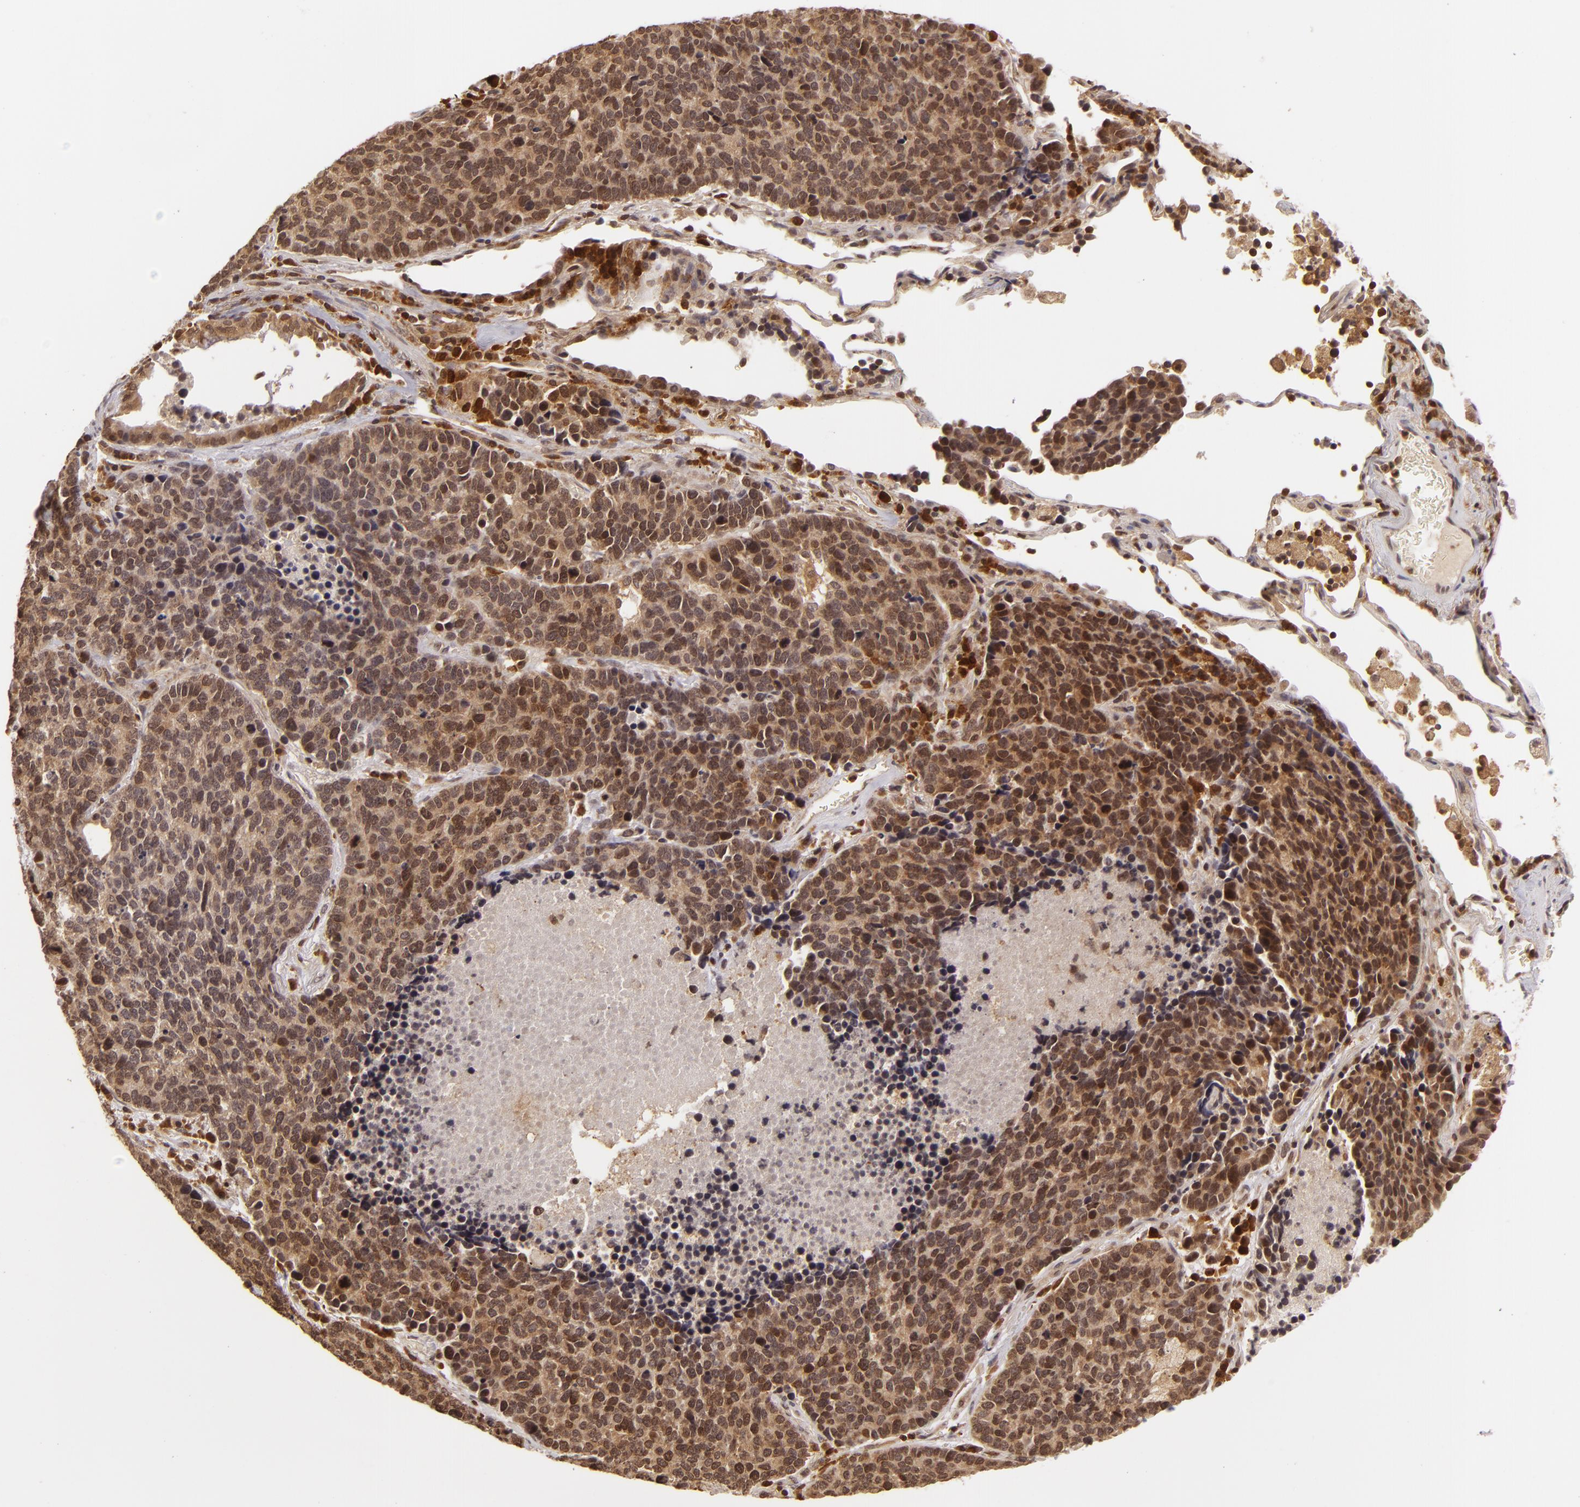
{"staining": {"intensity": "strong", "quantity": ">75%", "location": "cytoplasmic/membranous,nuclear"}, "tissue": "lung cancer", "cell_type": "Tumor cells", "image_type": "cancer", "snomed": [{"axis": "morphology", "description": "Neoplasm, malignant, NOS"}, {"axis": "topography", "description": "Lung"}], "caption": "Tumor cells demonstrate high levels of strong cytoplasmic/membranous and nuclear positivity in approximately >75% of cells in malignant neoplasm (lung).", "gene": "ZBTB33", "patient": {"sex": "female", "age": 75}}